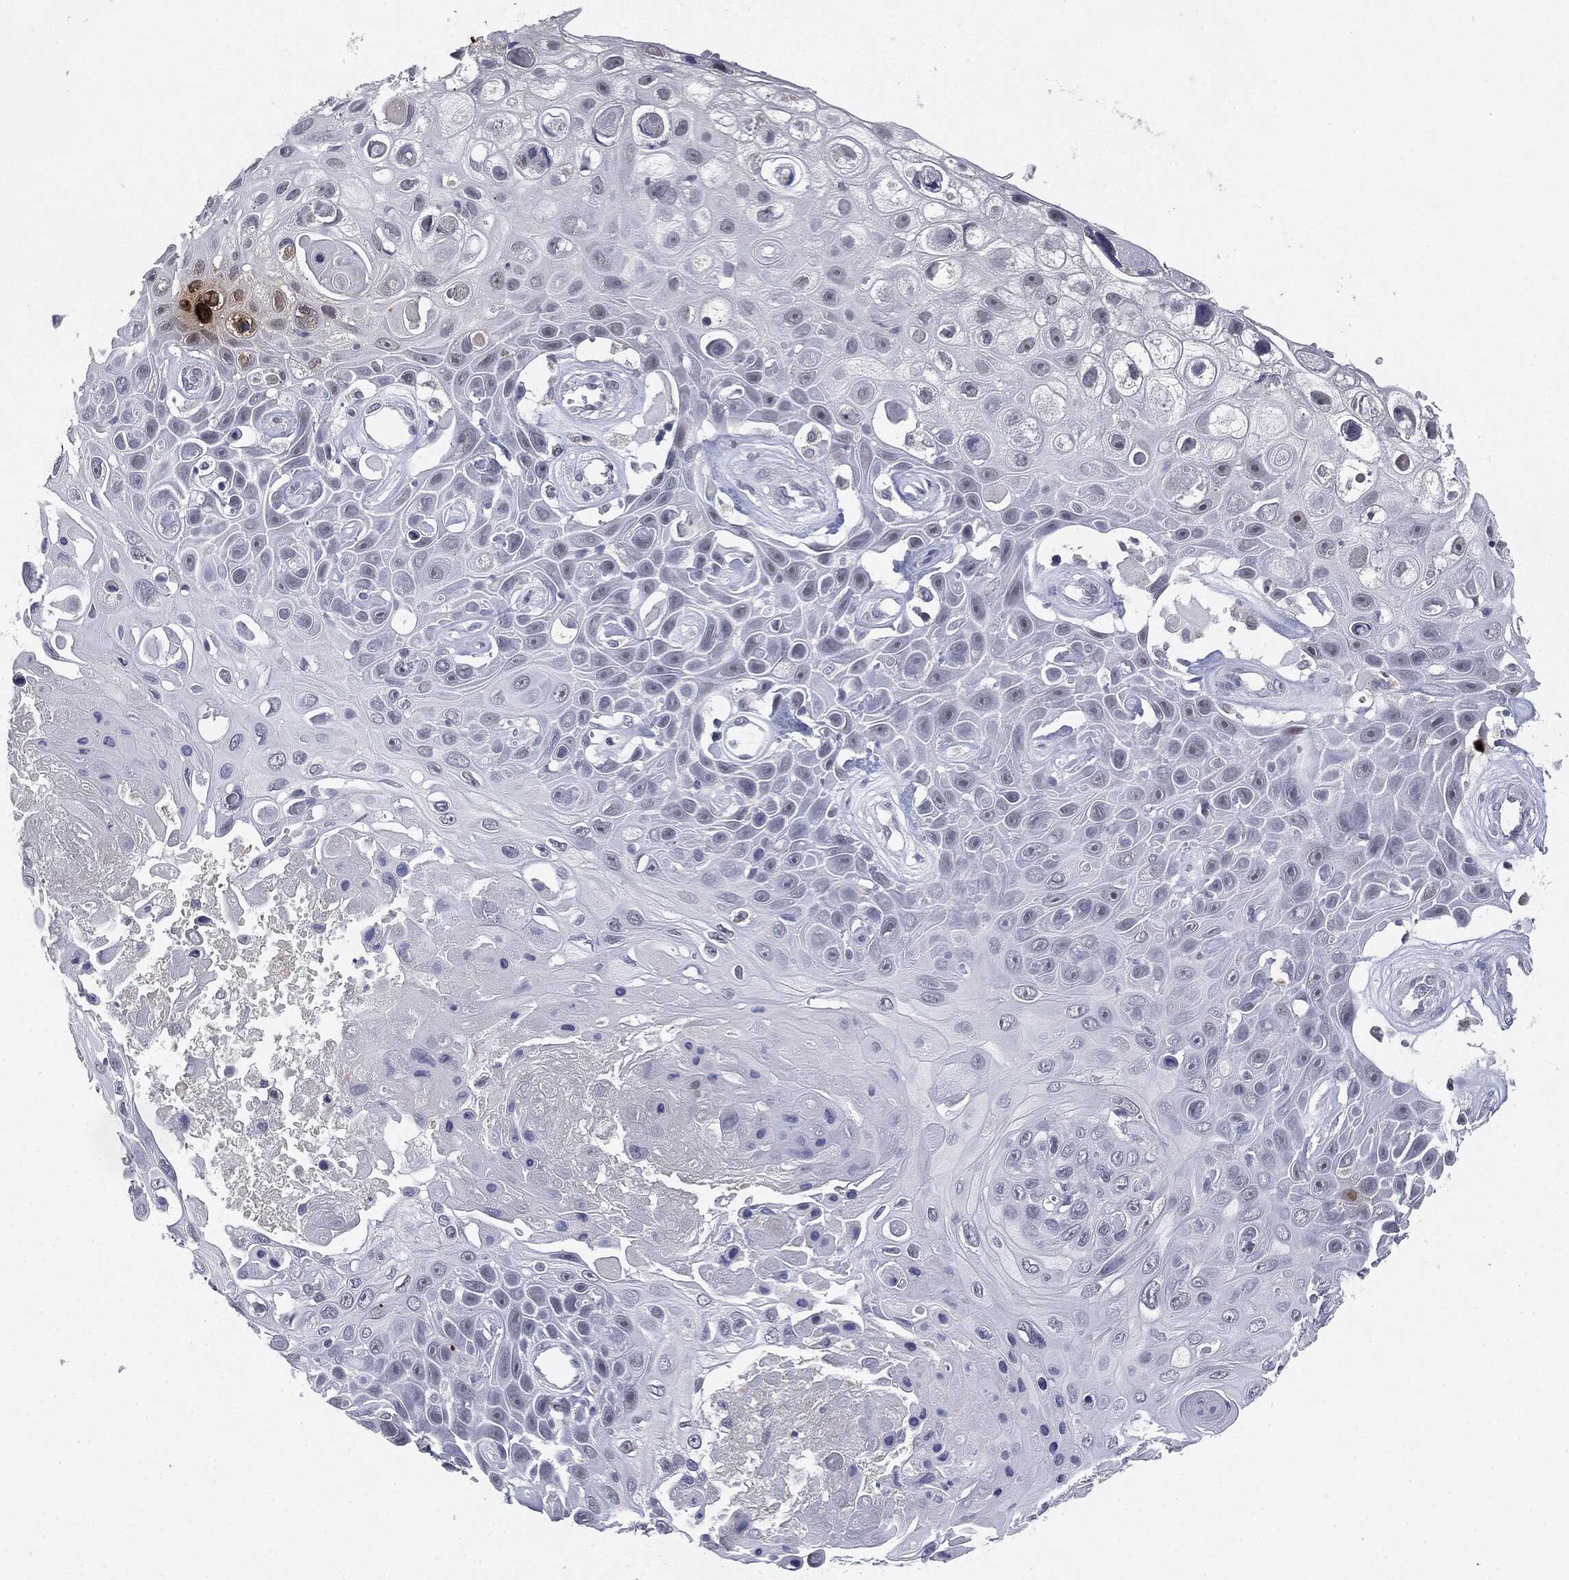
{"staining": {"intensity": "negative", "quantity": "none", "location": "none"}, "tissue": "skin cancer", "cell_type": "Tumor cells", "image_type": "cancer", "snomed": [{"axis": "morphology", "description": "Squamous cell carcinoma, NOS"}, {"axis": "topography", "description": "Skin"}], "caption": "Immunohistochemical staining of human squamous cell carcinoma (skin) displays no significant staining in tumor cells.", "gene": "SLC2A2", "patient": {"sex": "male", "age": 82}}